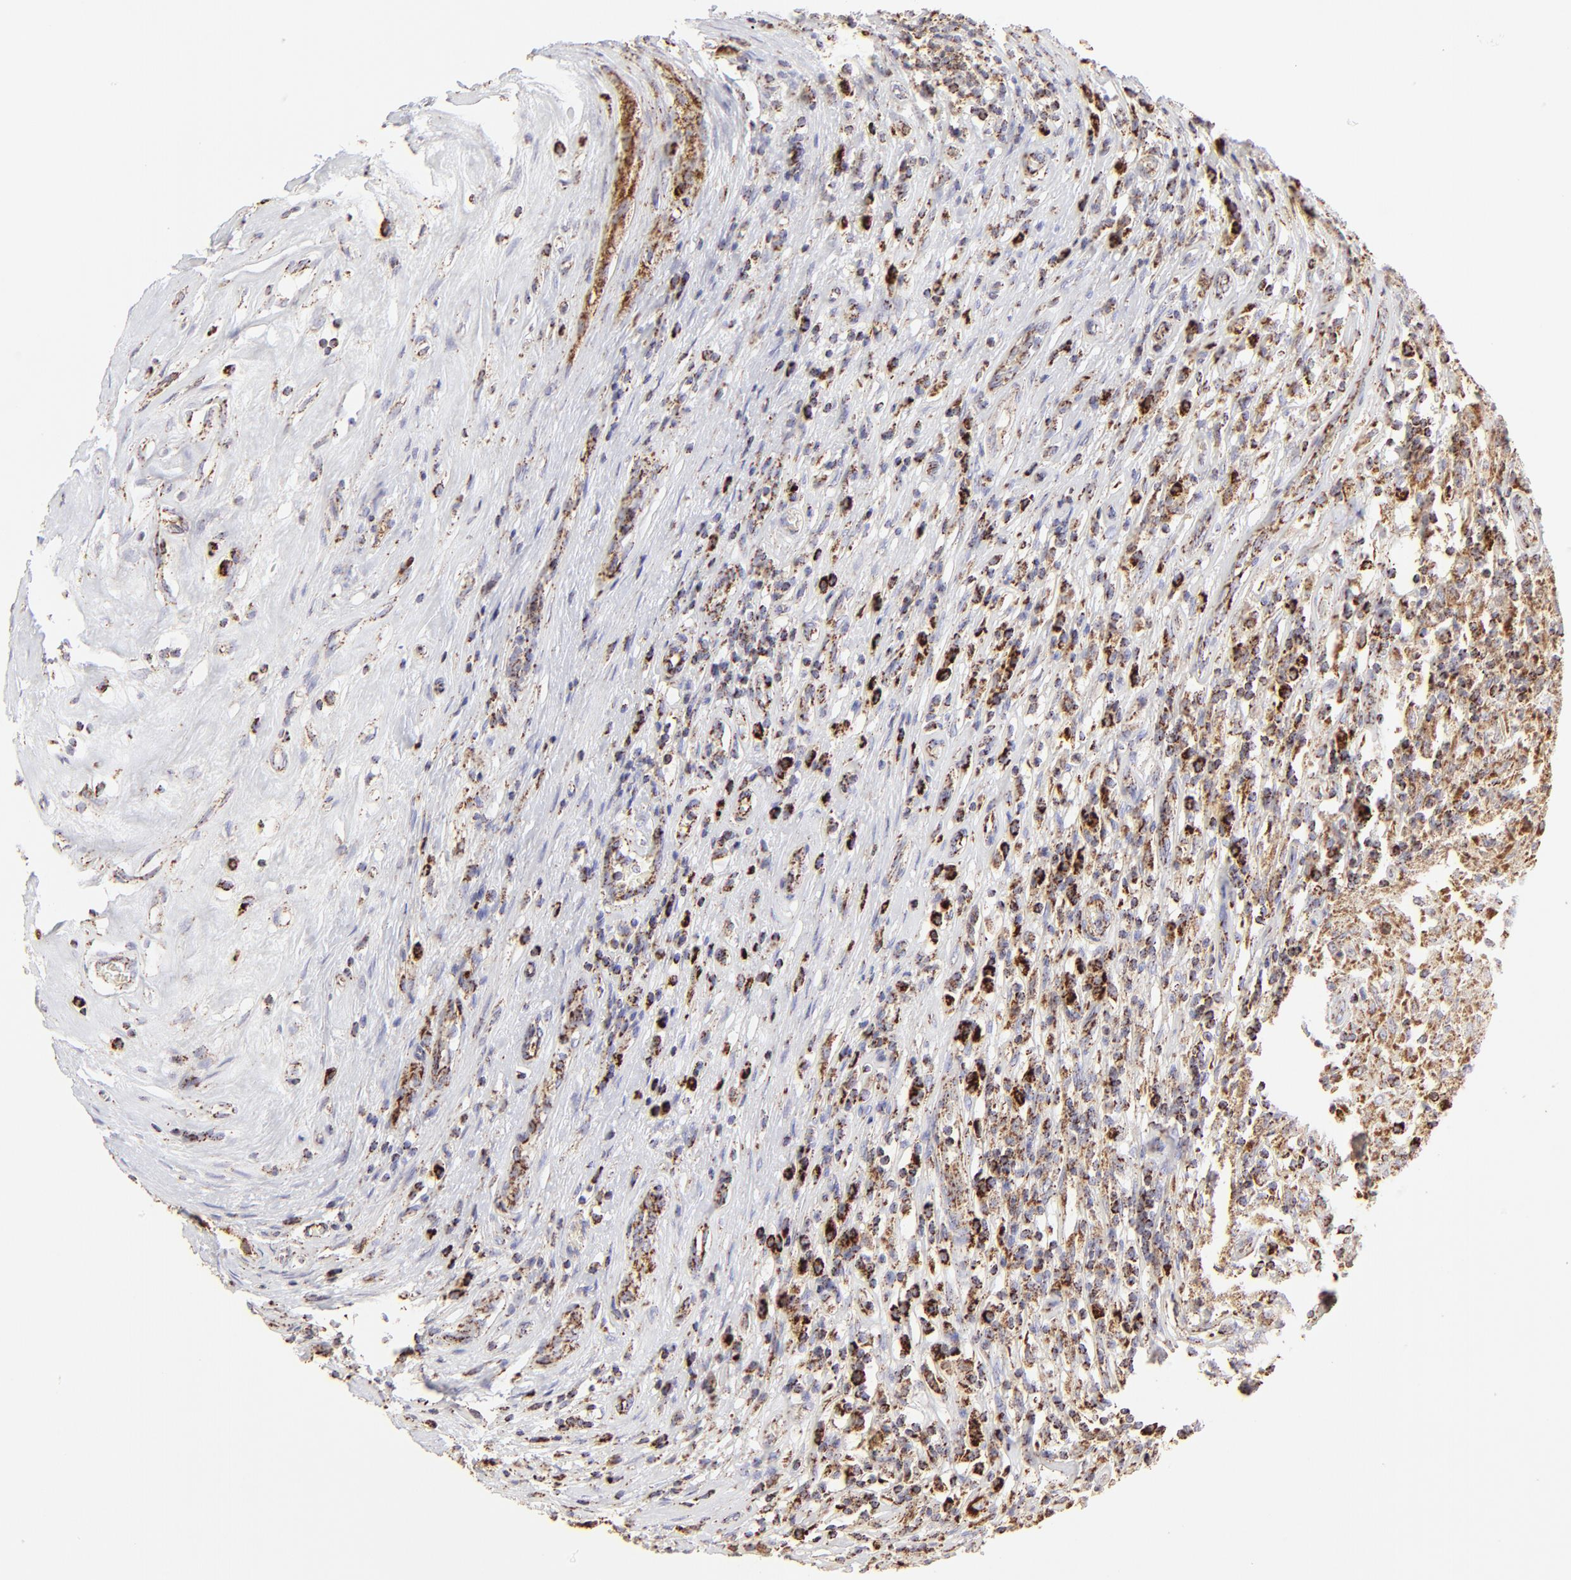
{"staining": {"intensity": "moderate", "quantity": ">75%", "location": "cytoplasmic/membranous"}, "tissue": "testis cancer", "cell_type": "Tumor cells", "image_type": "cancer", "snomed": [{"axis": "morphology", "description": "Seminoma, NOS"}, {"axis": "topography", "description": "Testis"}], "caption": "Immunohistochemistry image of neoplastic tissue: human testis cancer (seminoma) stained using immunohistochemistry reveals medium levels of moderate protein expression localized specifically in the cytoplasmic/membranous of tumor cells, appearing as a cytoplasmic/membranous brown color.", "gene": "ECH1", "patient": {"sex": "male", "age": 34}}